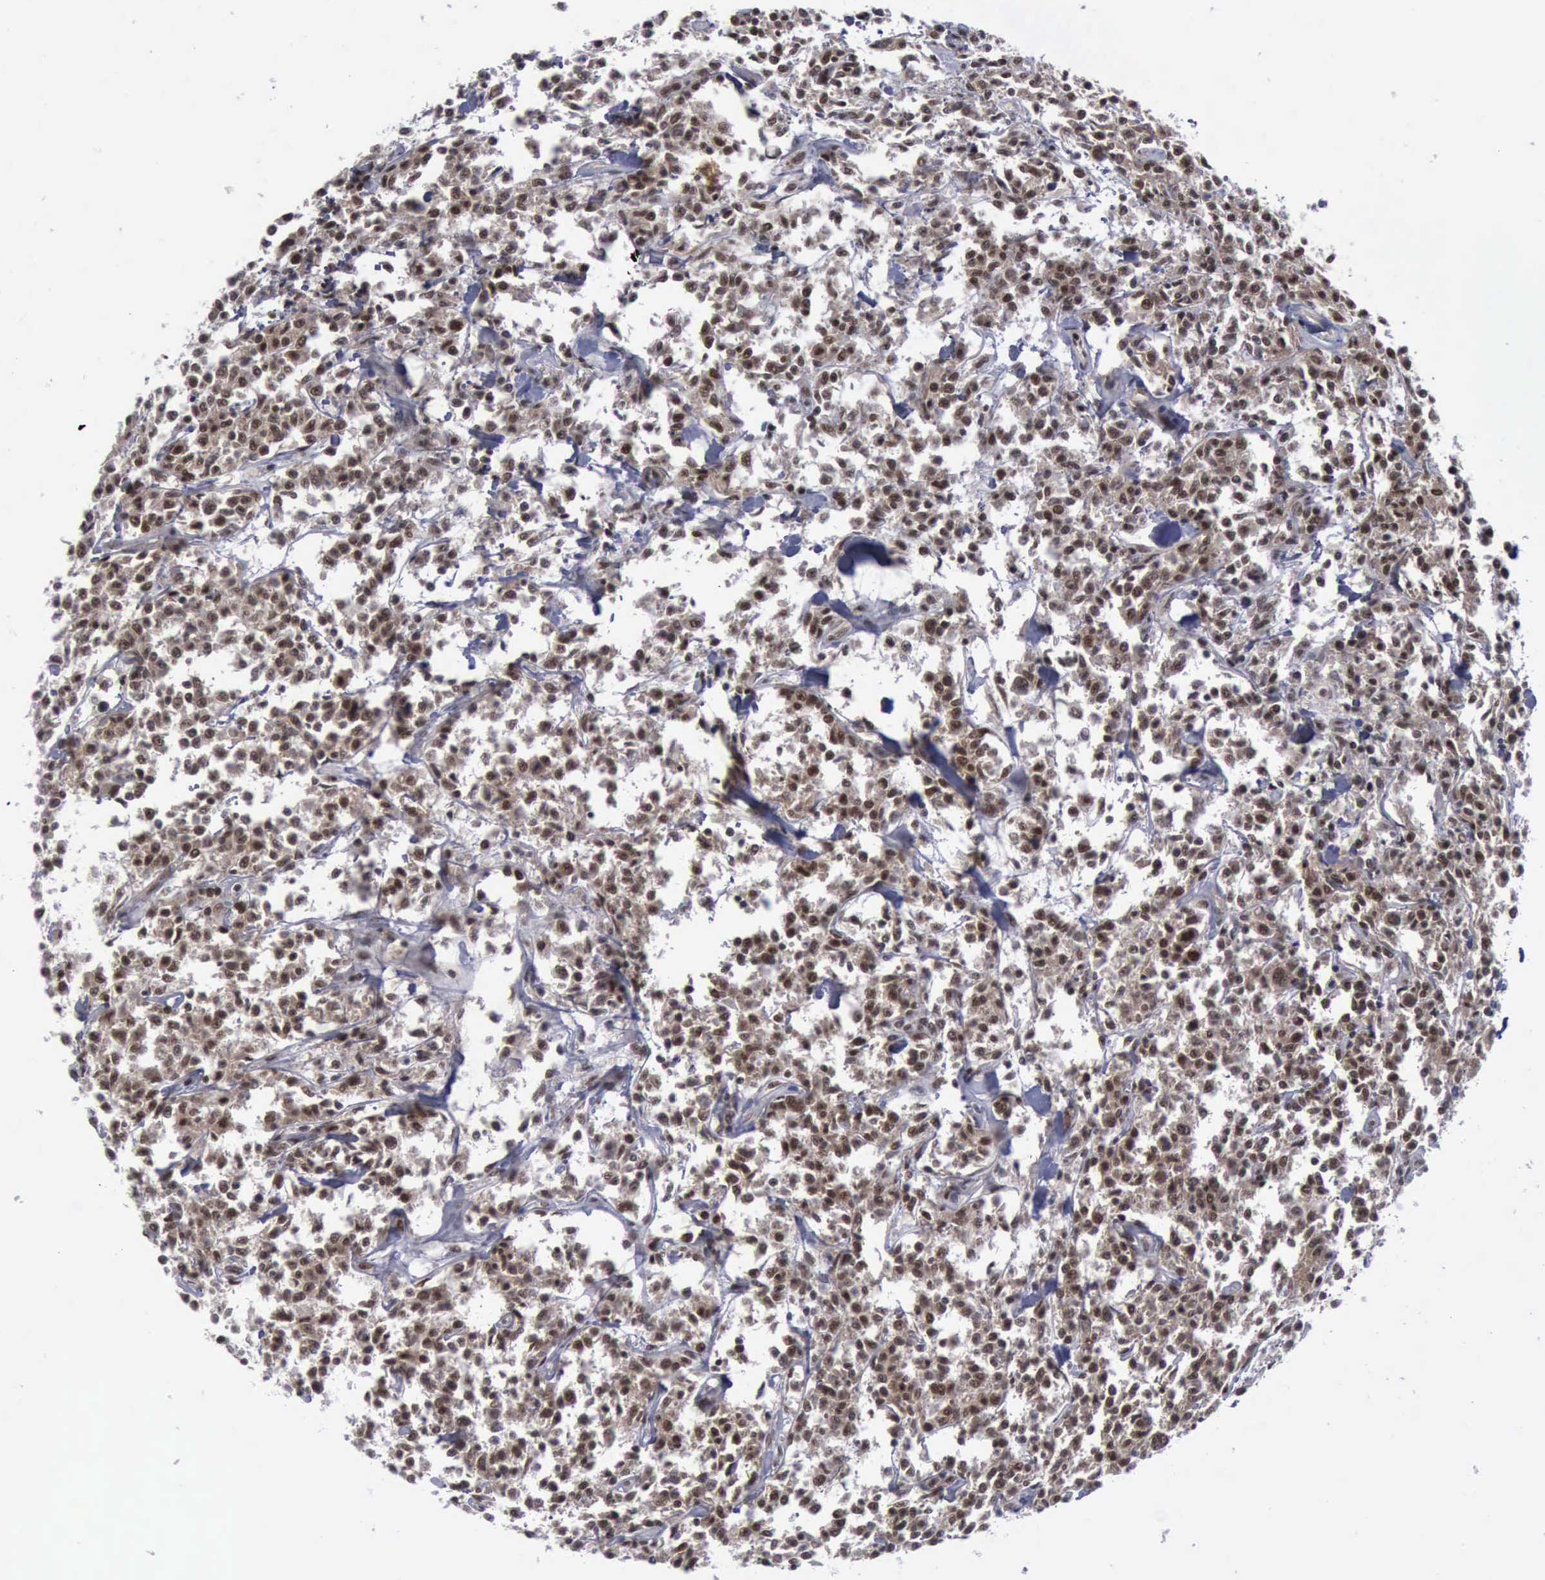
{"staining": {"intensity": "strong", "quantity": ">75%", "location": "cytoplasmic/membranous,nuclear"}, "tissue": "lymphoma", "cell_type": "Tumor cells", "image_type": "cancer", "snomed": [{"axis": "morphology", "description": "Malignant lymphoma, non-Hodgkin's type, Low grade"}, {"axis": "topography", "description": "Small intestine"}], "caption": "Lymphoma tissue demonstrates strong cytoplasmic/membranous and nuclear positivity in about >75% of tumor cells, visualized by immunohistochemistry.", "gene": "ATM", "patient": {"sex": "female", "age": 59}}